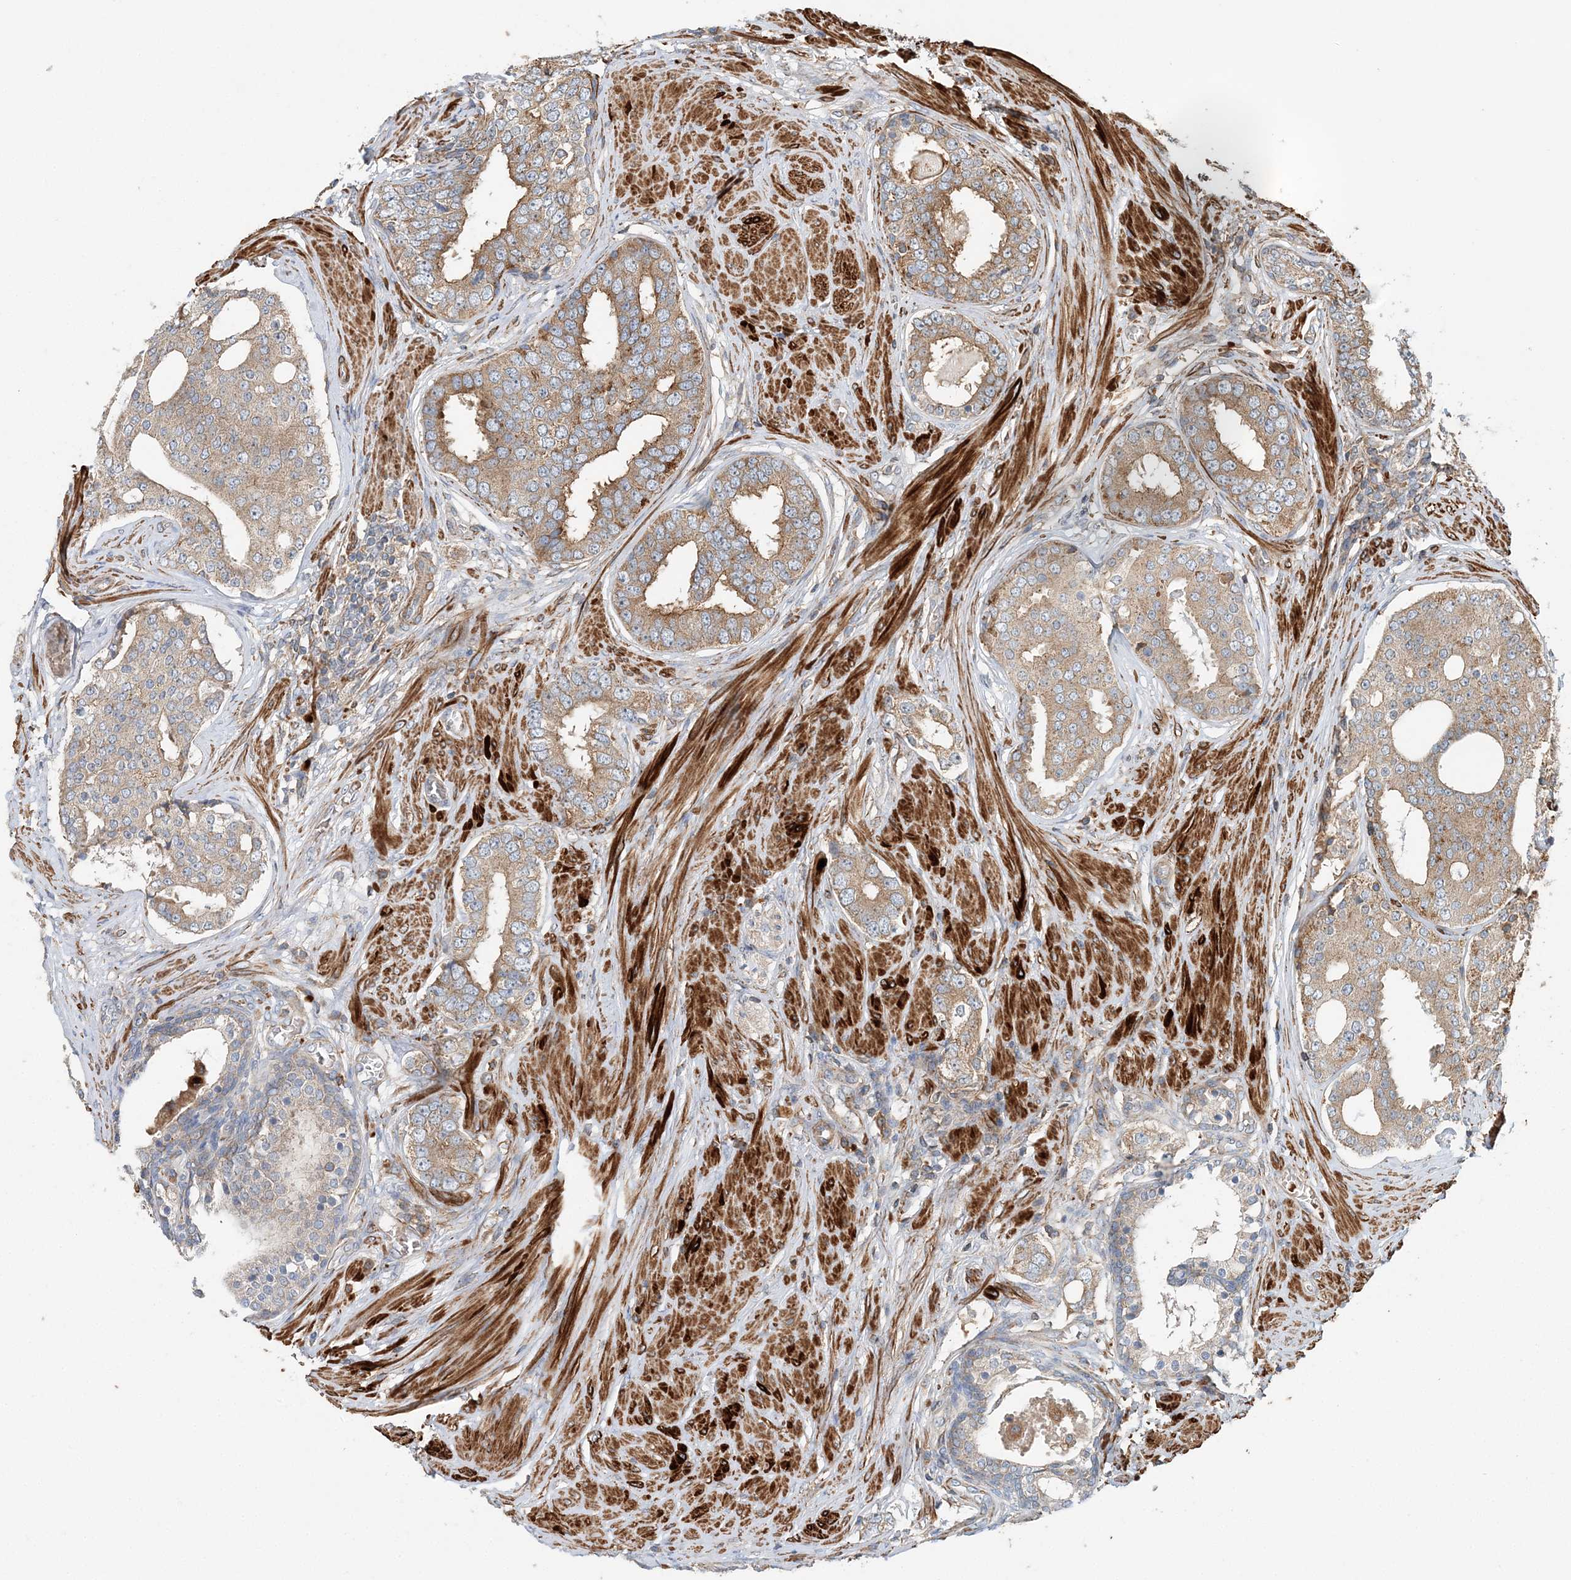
{"staining": {"intensity": "moderate", "quantity": ">75%", "location": "cytoplasmic/membranous"}, "tissue": "prostate cancer", "cell_type": "Tumor cells", "image_type": "cancer", "snomed": [{"axis": "morphology", "description": "Adenocarcinoma, High grade"}, {"axis": "topography", "description": "Prostate"}], "caption": "There is medium levels of moderate cytoplasmic/membranous positivity in tumor cells of prostate cancer, as demonstrated by immunohistochemical staining (brown color).", "gene": "TTI1", "patient": {"sex": "male", "age": 56}}